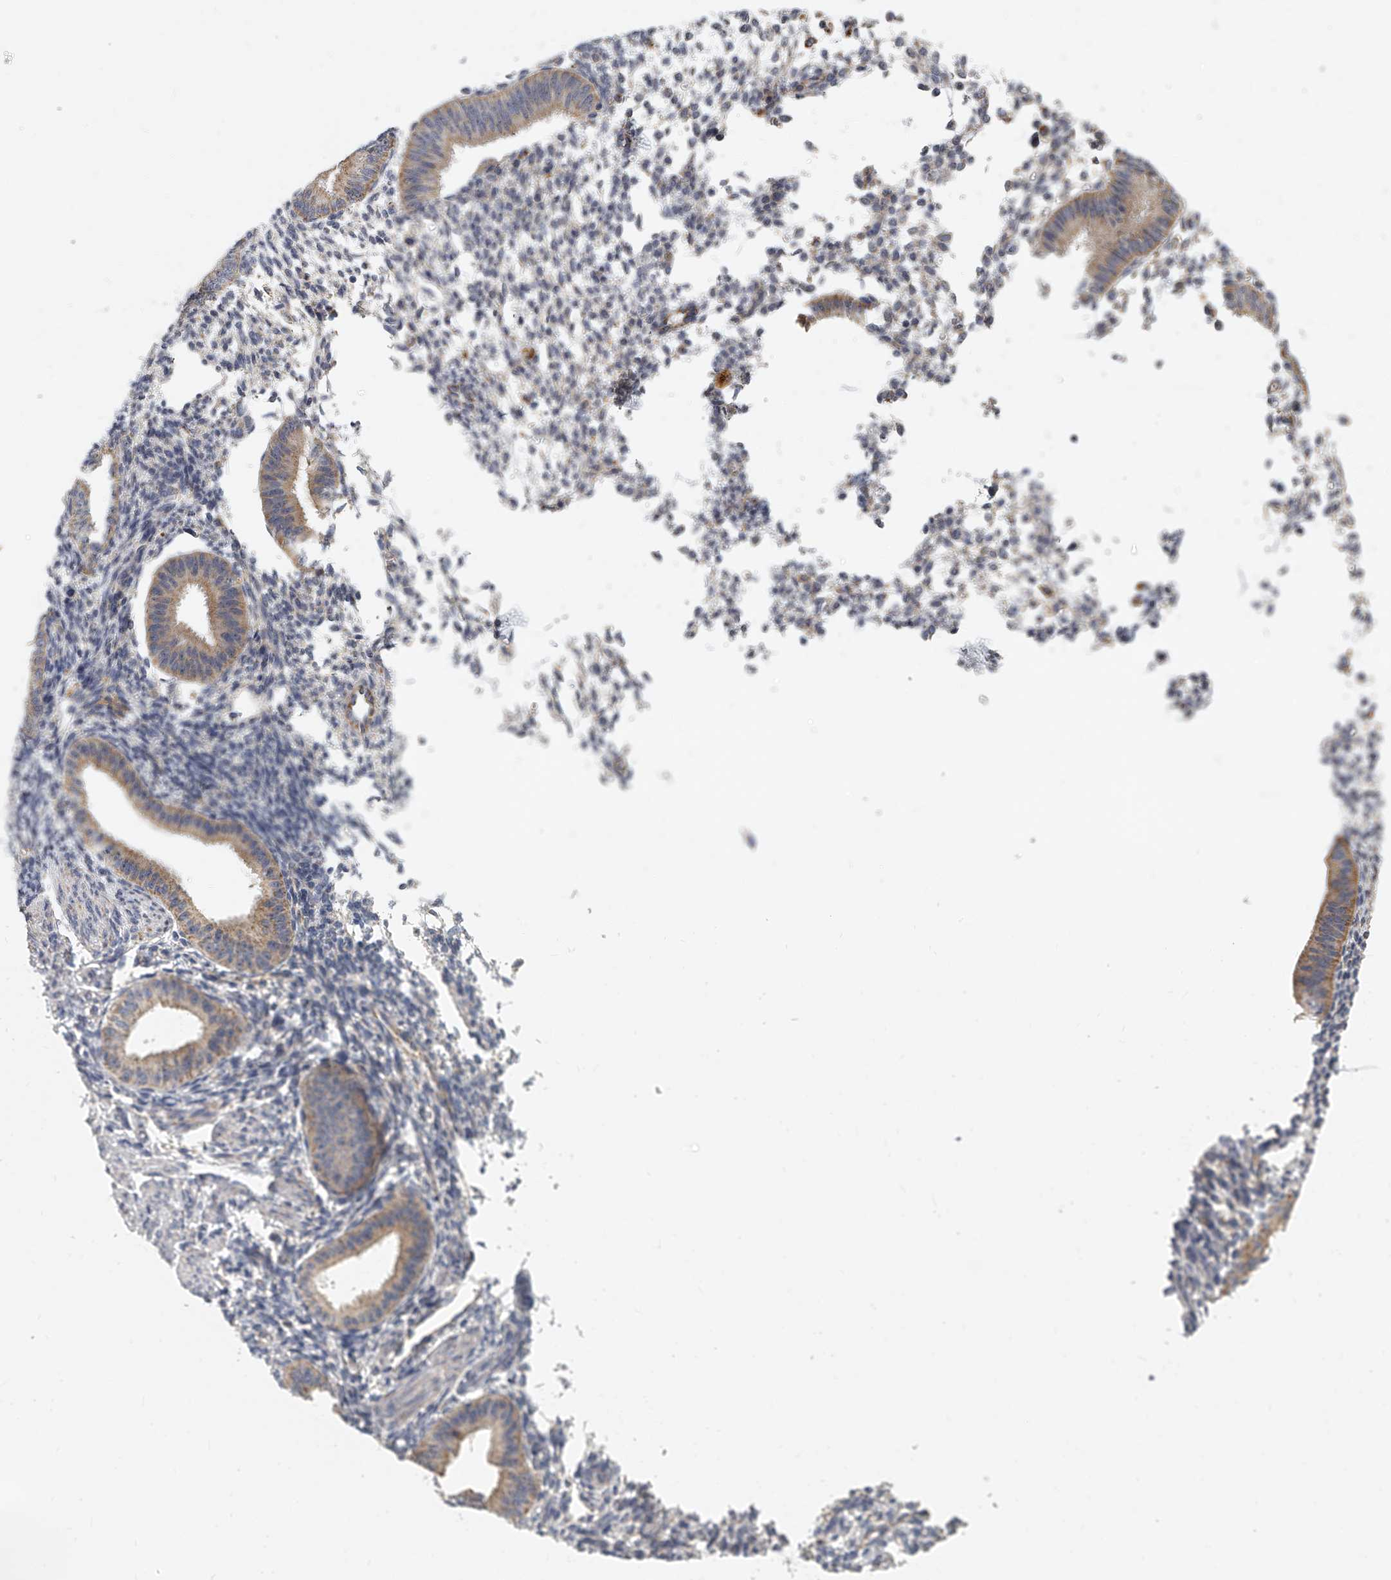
{"staining": {"intensity": "negative", "quantity": "none", "location": "none"}, "tissue": "endometrium", "cell_type": "Cells in endometrial stroma", "image_type": "normal", "snomed": [{"axis": "morphology", "description": "Normal tissue, NOS"}, {"axis": "topography", "description": "Uterus"}, {"axis": "topography", "description": "Endometrium"}], "caption": "An IHC photomicrograph of unremarkable endometrium is shown. There is no staining in cells in endometrial stroma of endometrium. (DAB immunohistochemistry visualized using brightfield microscopy, high magnification).", "gene": "KLHL7", "patient": {"sex": "female", "age": 48}}